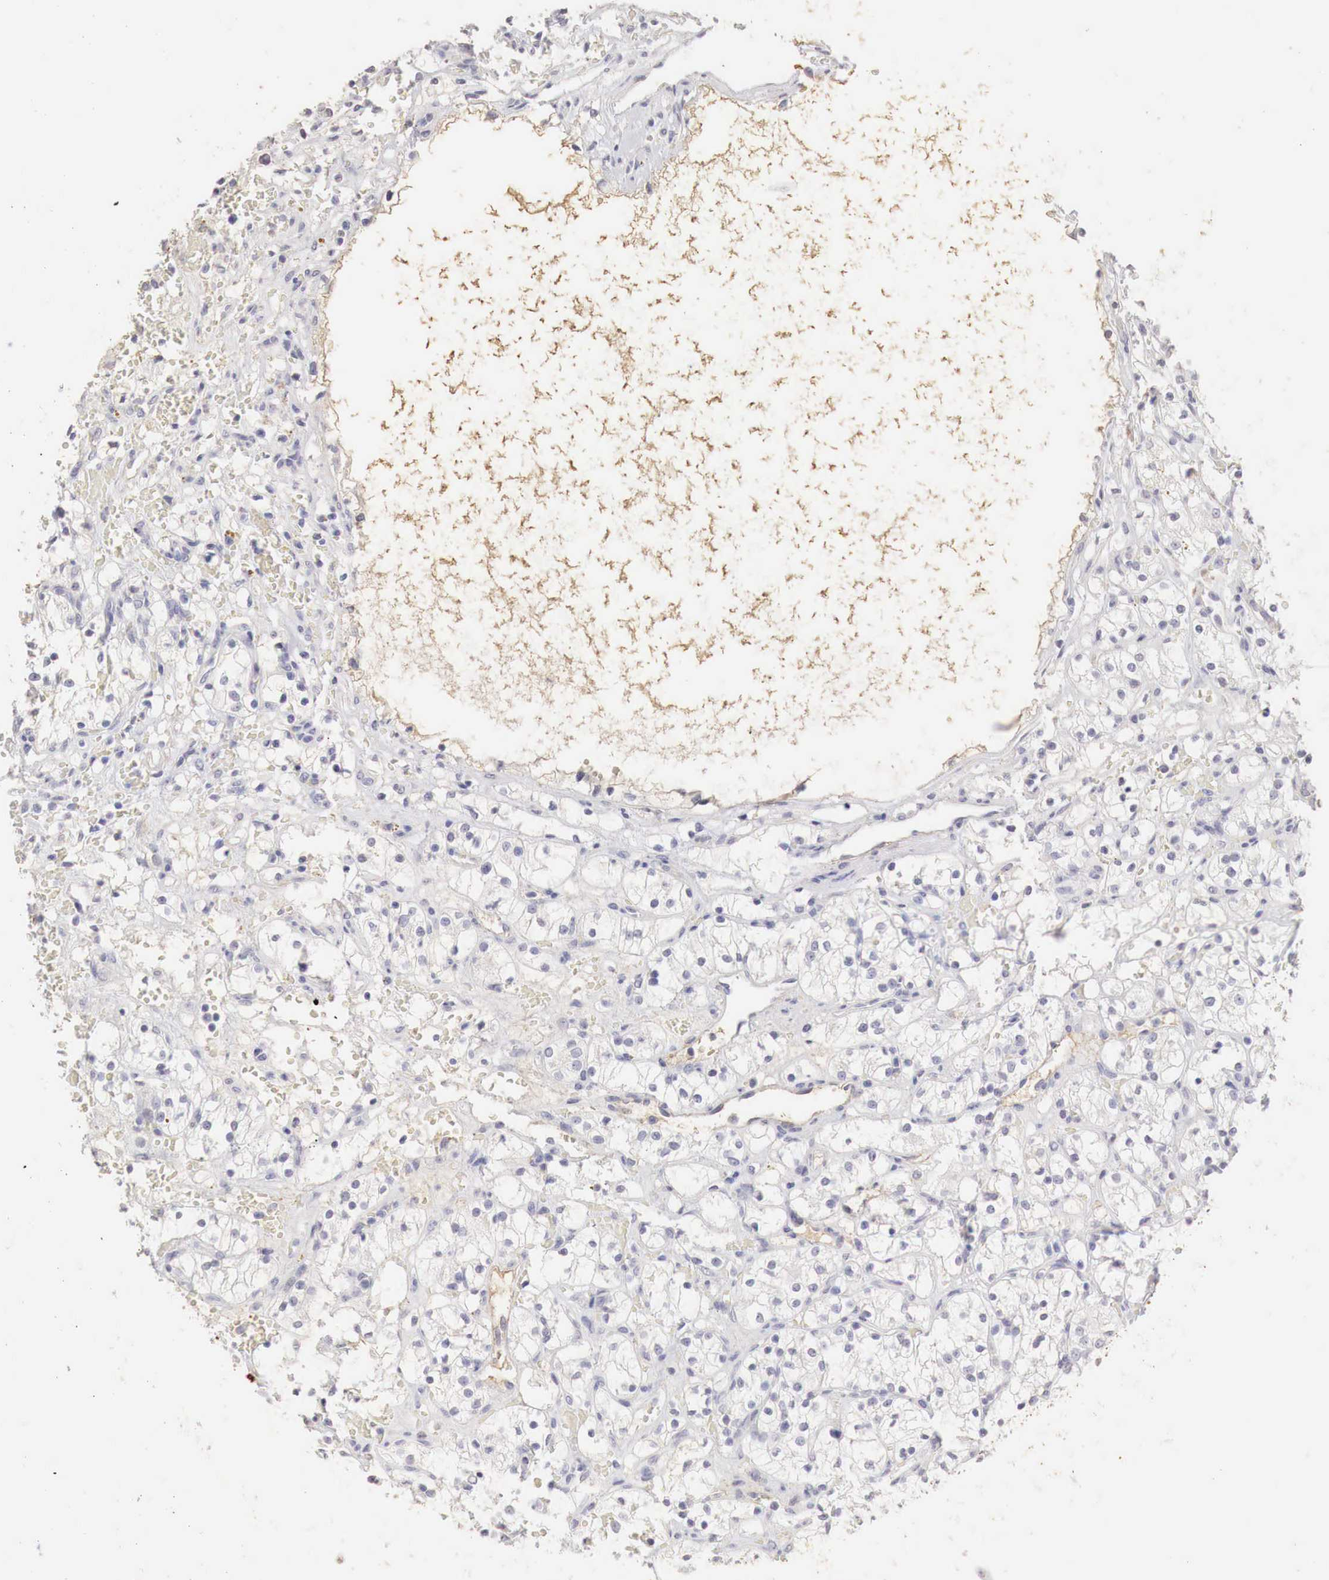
{"staining": {"intensity": "negative", "quantity": "none", "location": "none"}, "tissue": "renal cancer", "cell_type": "Tumor cells", "image_type": "cancer", "snomed": [{"axis": "morphology", "description": "Adenocarcinoma, NOS"}, {"axis": "topography", "description": "Kidney"}], "caption": "Immunohistochemistry (IHC) of renal cancer (adenocarcinoma) displays no positivity in tumor cells.", "gene": "OTC", "patient": {"sex": "female", "age": 60}}